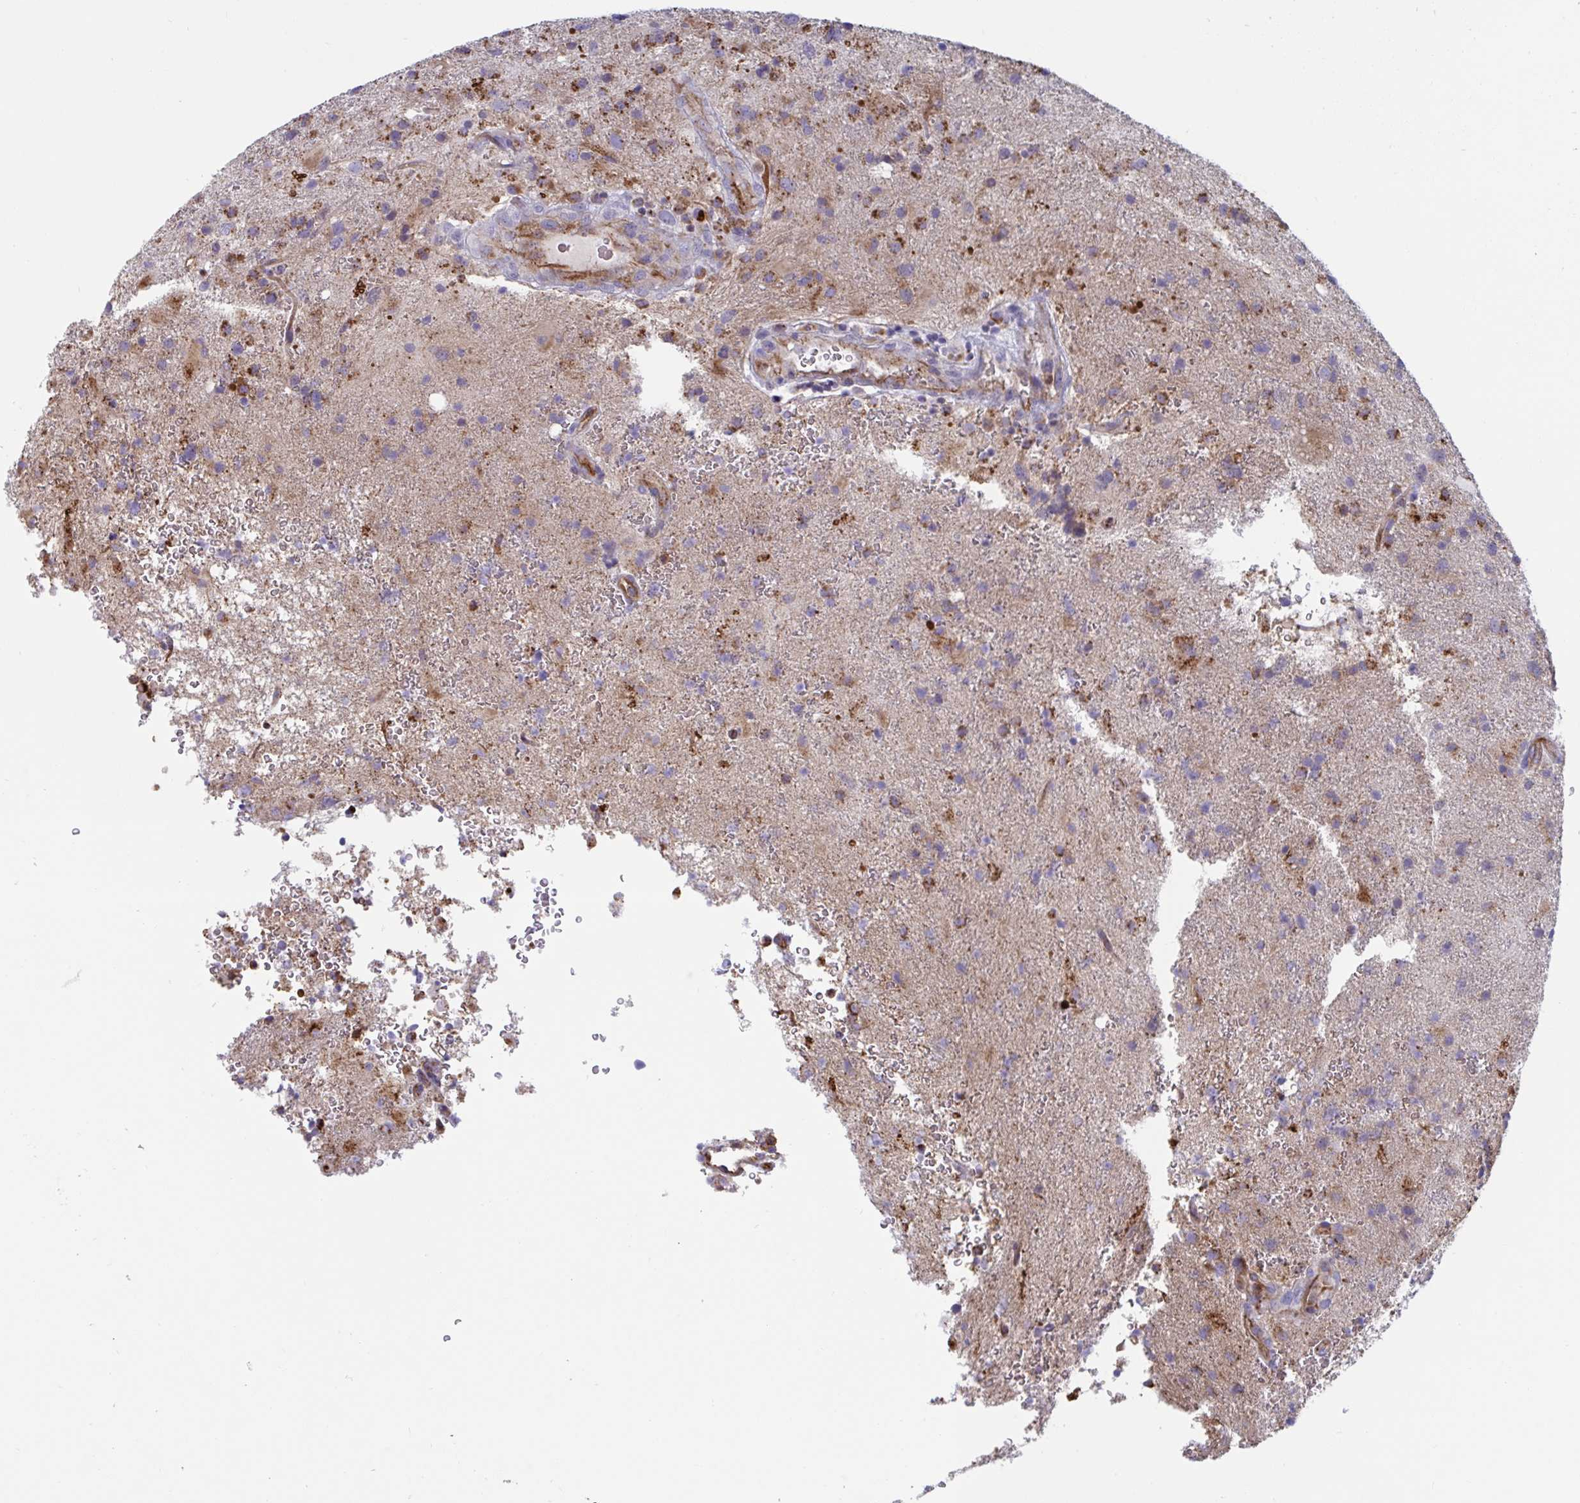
{"staining": {"intensity": "moderate", "quantity": "25%-75%", "location": "cytoplasmic/membranous"}, "tissue": "glioma", "cell_type": "Tumor cells", "image_type": "cancer", "snomed": [{"axis": "morphology", "description": "Glioma, malignant, High grade"}, {"axis": "topography", "description": "Brain"}], "caption": "Glioma stained with DAB immunohistochemistry demonstrates medium levels of moderate cytoplasmic/membranous expression in approximately 25%-75% of tumor cells.", "gene": "SLC9A6", "patient": {"sex": "male", "age": 53}}